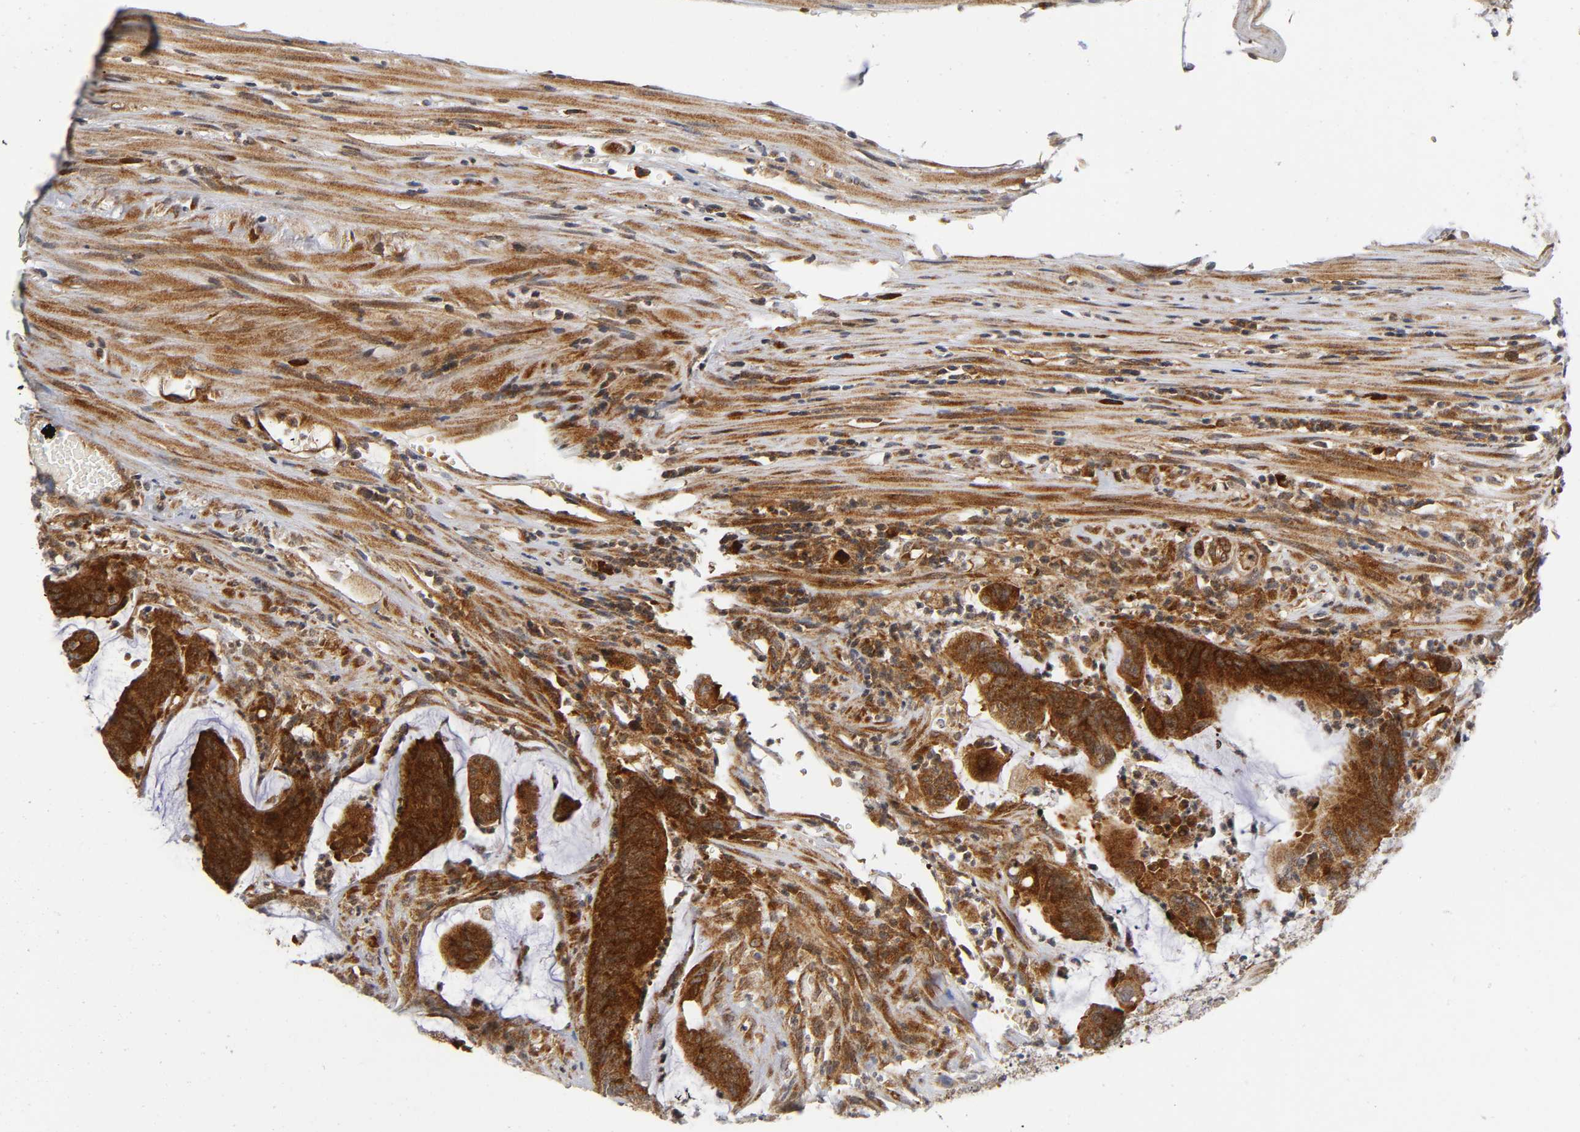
{"staining": {"intensity": "strong", "quantity": ">75%", "location": "cytoplasmic/membranous"}, "tissue": "colorectal cancer", "cell_type": "Tumor cells", "image_type": "cancer", "snomed": [{"axis": "morphology", "description": "Adenocarcinoma, NOS"}, {"axis": "topography", "description": "Rectum"}], "caption": "Immunohistochemistry staining of adenocarcinoma (colorectal), which displays high levels of strong cytoplasmic/membranous positivity in about >75% of tumor cells indicating strong cytoplasmic/membranous protein expression. The staining was performed using DAB (3,3'-diaminobenzidine) (brown) for protein detection and nuclei were counterstained in hematoxylin (blue).", "gene": "EIF5", "patient": {"sex": "female", "age": 66}}